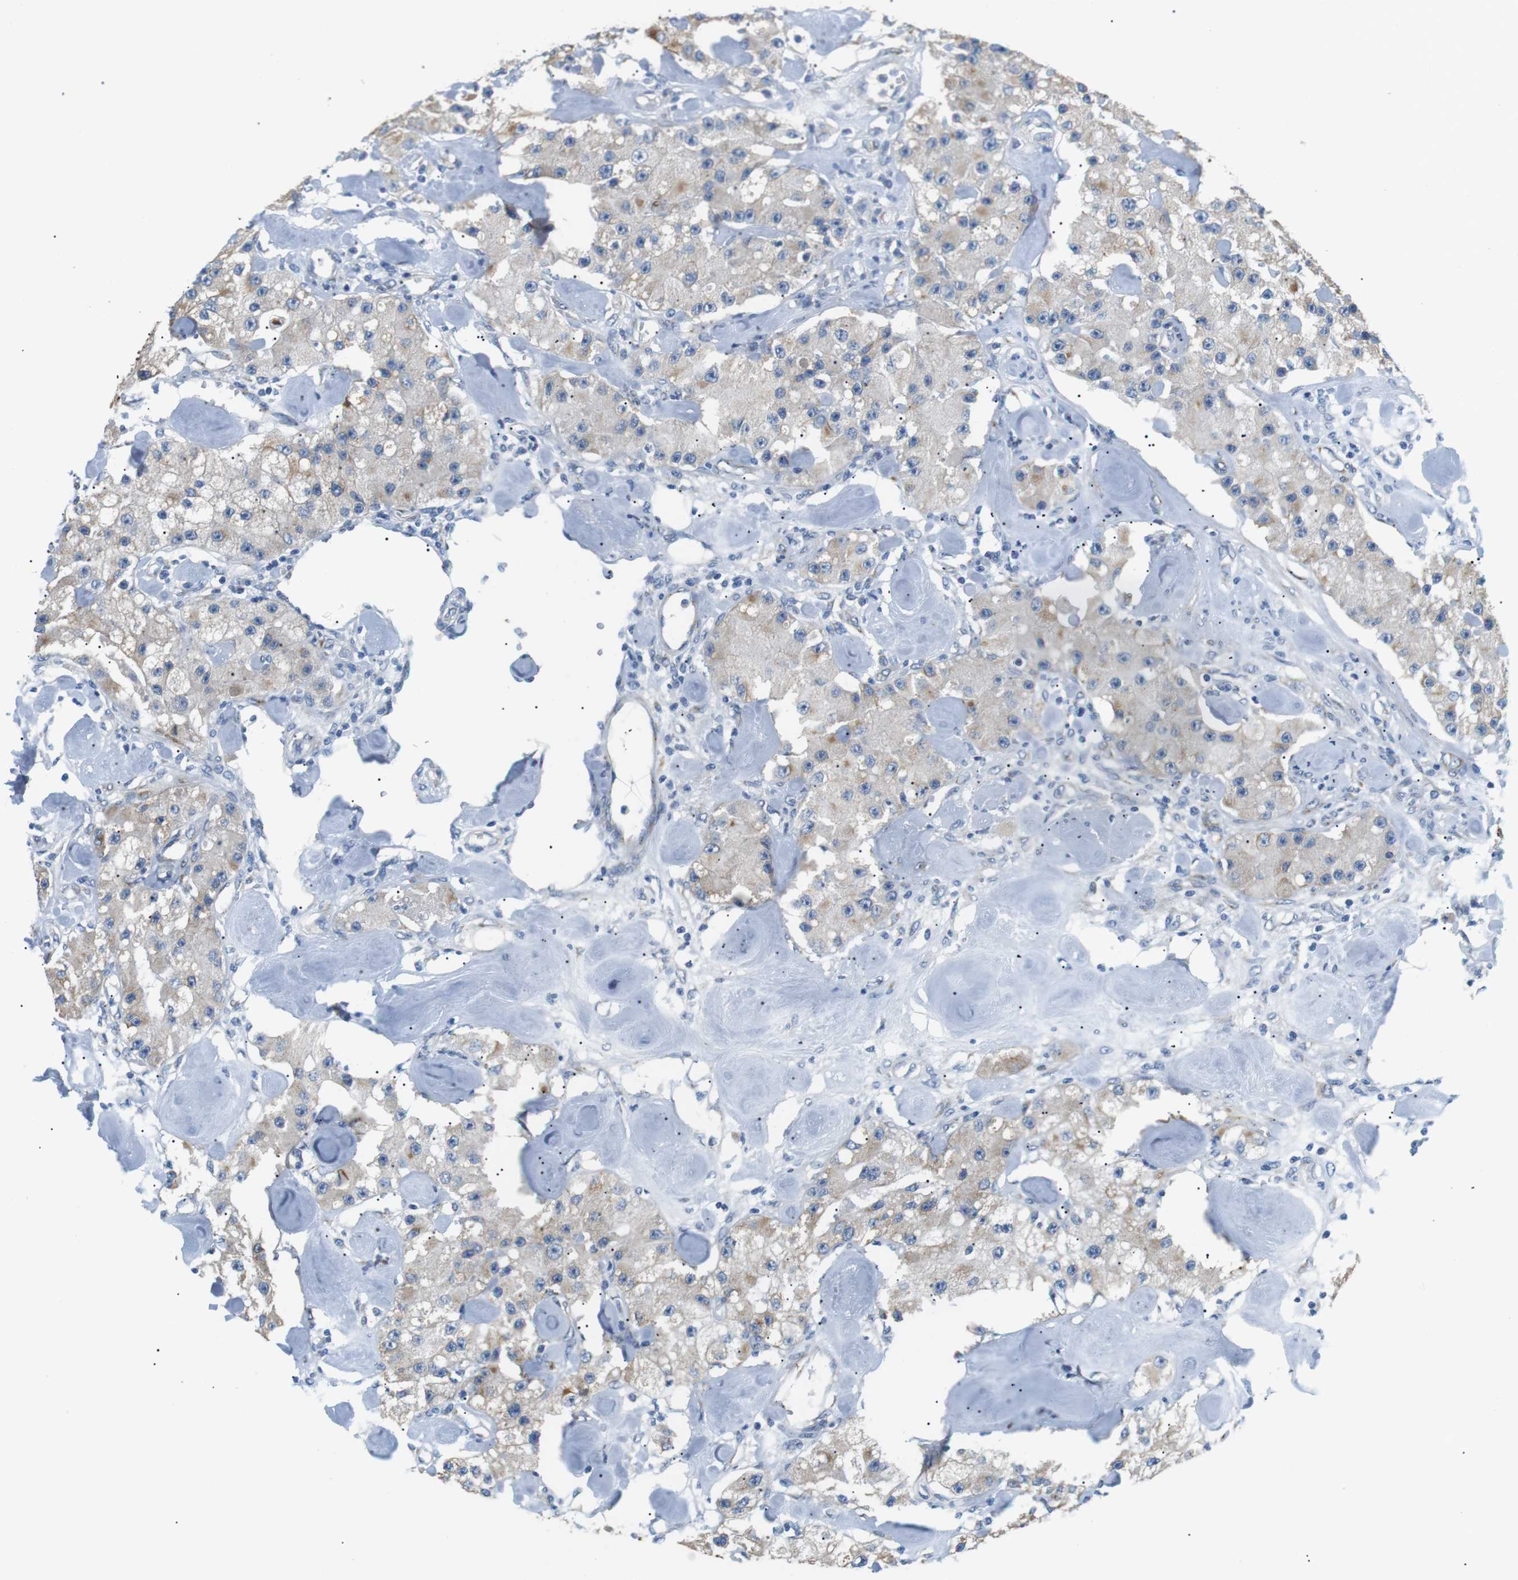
{"staining": {"intensity": "weak", "quantity": "<25%", "location": "cytoplasmic/membranous"}, "tissue": "carcinoid", "cell_type": "Tumor cells", "image_type": "cancer", "snomed": [{"axis": "morphology", "description": "Carcinoid, malignant, NOS"}, {"axis": "topography", "description": "Pancreas"}], "caption": "IHC photomicrograph of neoplastic tissue: malignant carcinoid stained with DAB (3,3'-diaminobenzidine) demonstrates no significant protein expression in tumor cells.", "gene": "UNC5CL", "patient": {"sex": "male", "age": 41}}